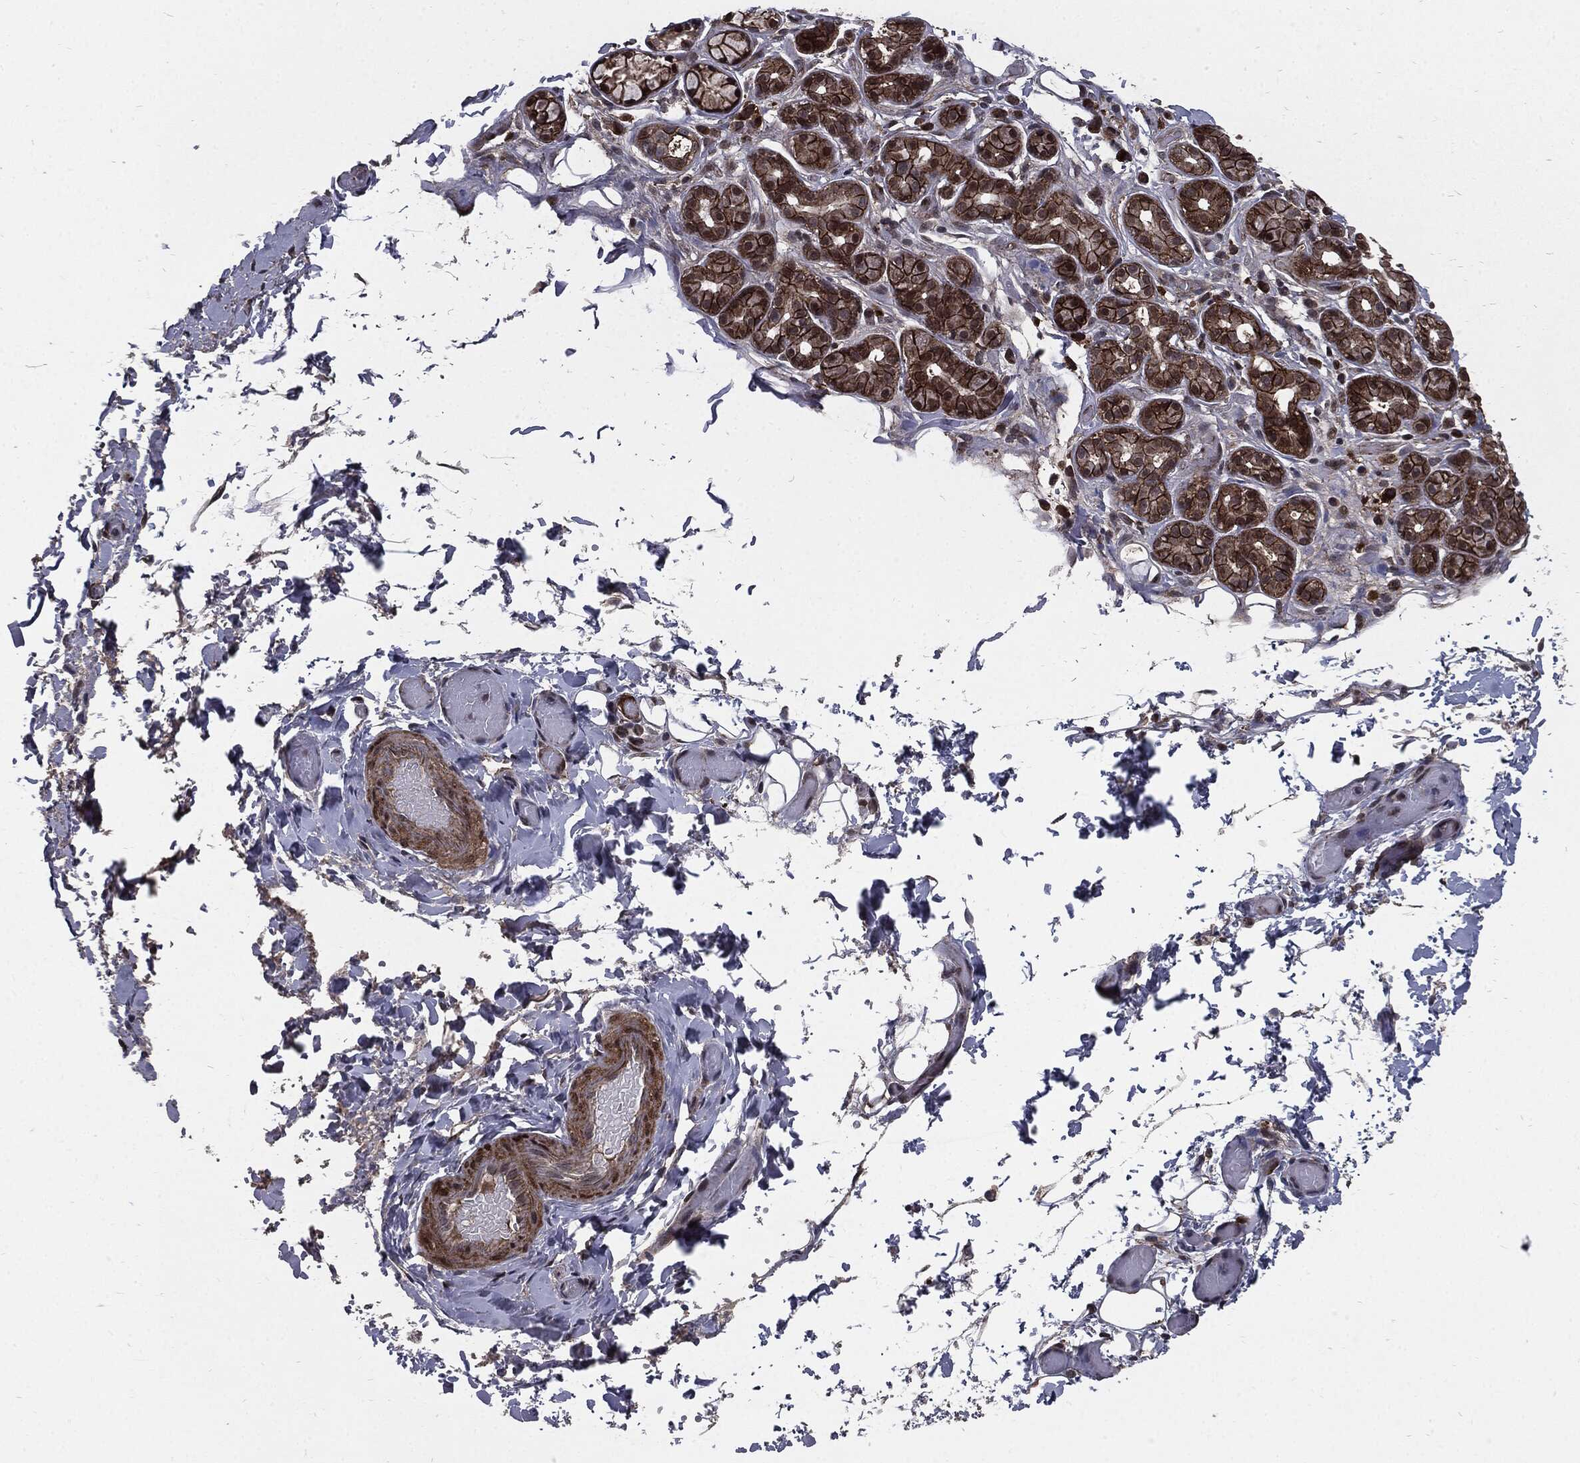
{"staining": {"intensity": "moderate", "quantity": ">75%", "location": "cytoplasmic/membranous"}, "tissue": "salivary gland", "cell_type": "Glandular cells", "image_type": "normal", "snomed": [{"axis": "morphology", "description": "Normal tissue, NOS"}, {"axis": "topography", "description": "Salivary gland"}, {"axis": "topography", "description": "Peripheral nerve tissue"}], "caption": "Moderate cytoplasmic/membranous staining is identified in about >75% of glandular cells in benign salivary gland.", "gene": "PTPA", "patient": {"sex": "male", "age": 71}}